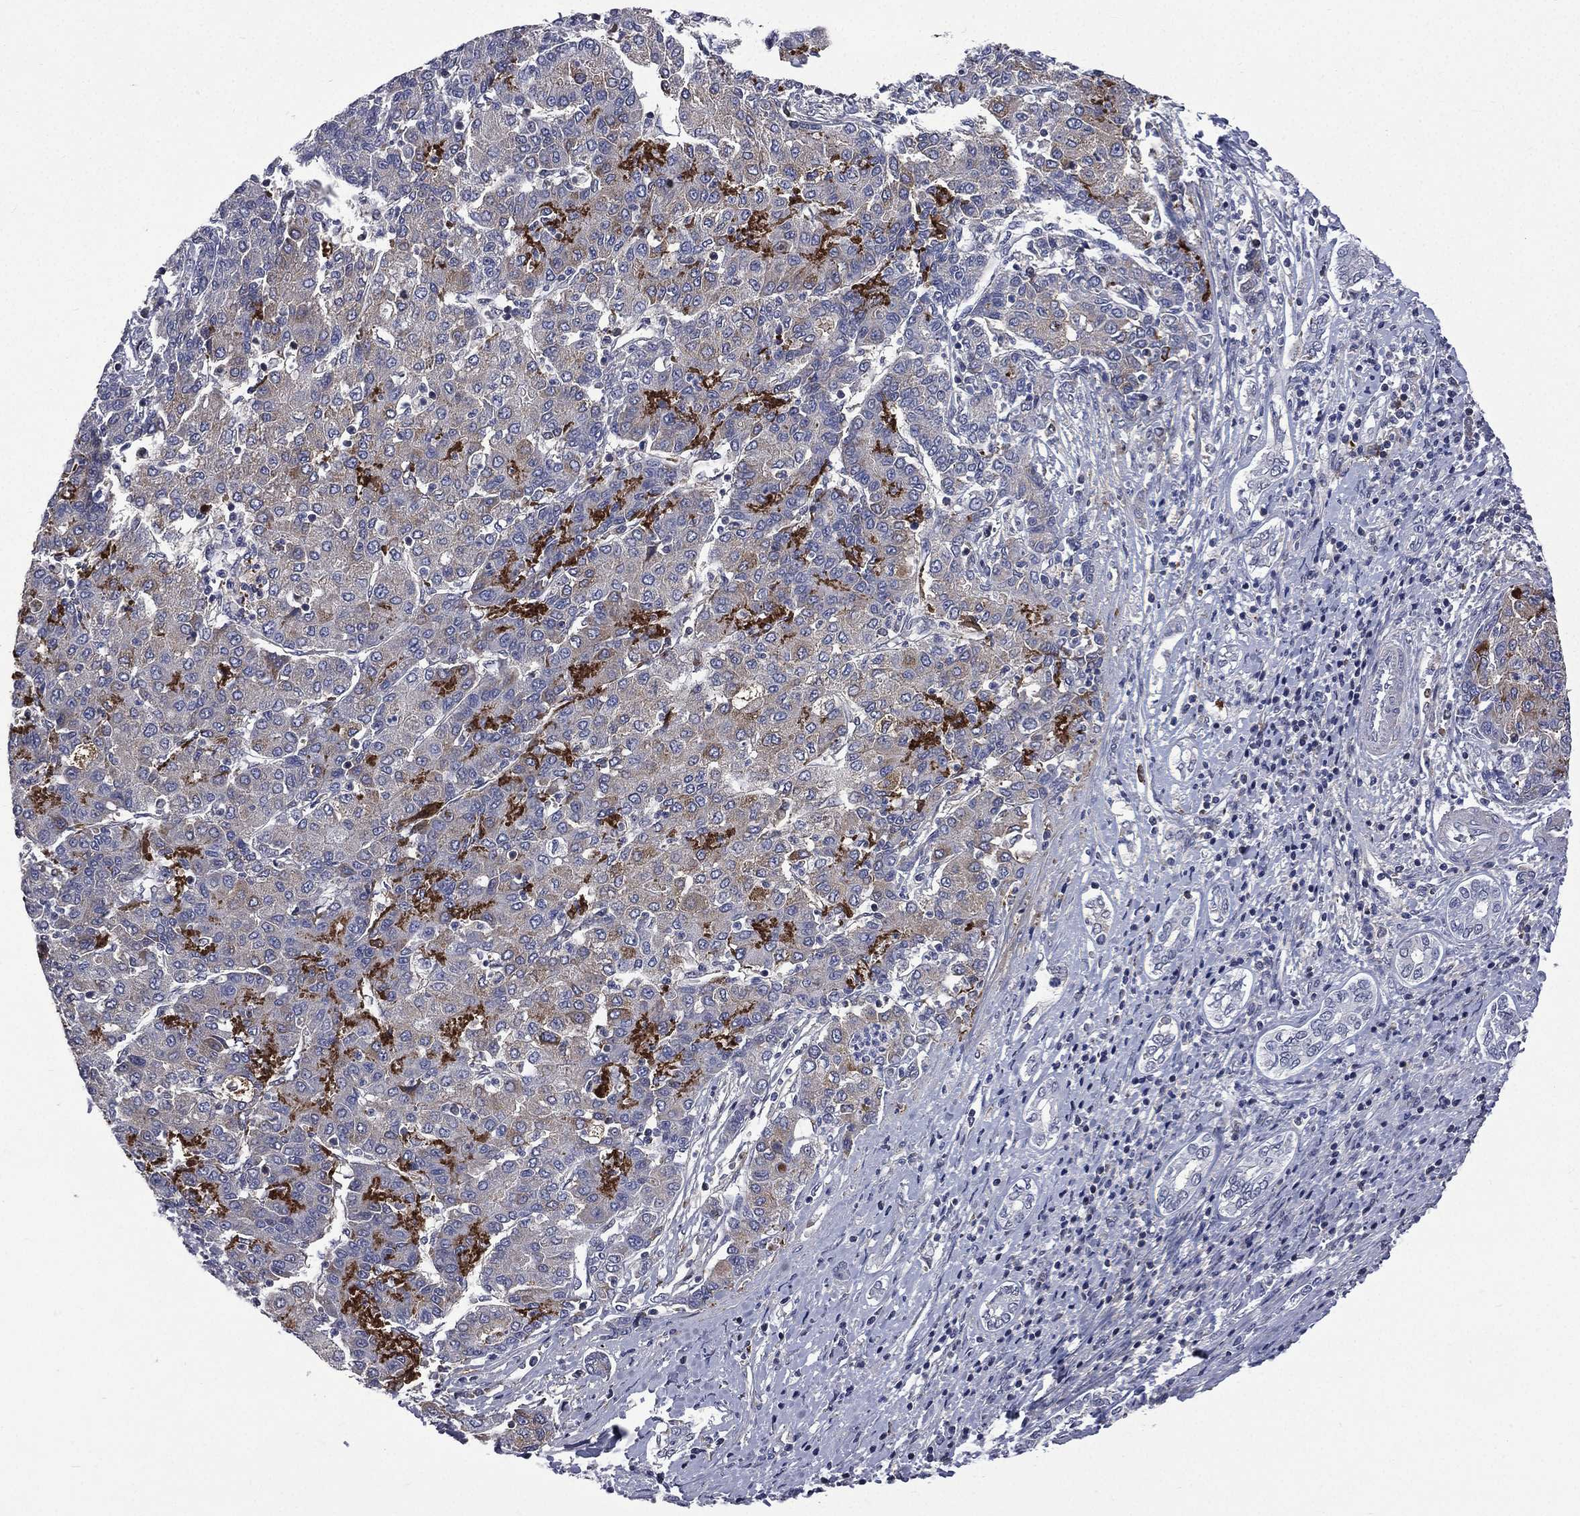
{"staining": {"intensity": "moderate", "quantity": "<25%", "location": "cytoplasmic/membranous"}, "tissue": "liver cancer", "cell_type": "Tumor cells", "image_type": "cancer", "snomed": [{"axis": "morphology", "description": "Carcinoma, Hepatocellular, NOS"}, {"axis": "topography", "description": "Liver"}], "caption": "Immunohistochemistry micrograph of neoplastic tissue: human liver cancer (hepatocellular carcinoma) stained using immunohistochemistry (IHC) shows low levels of moderate protein expression localized specifically in the cytoplasmic/membranous of tumor cells, appearing as a cytoplasmic/membranous brown color.", "gene": "FGG", "patient": {"sex": "male", "age": 65}}